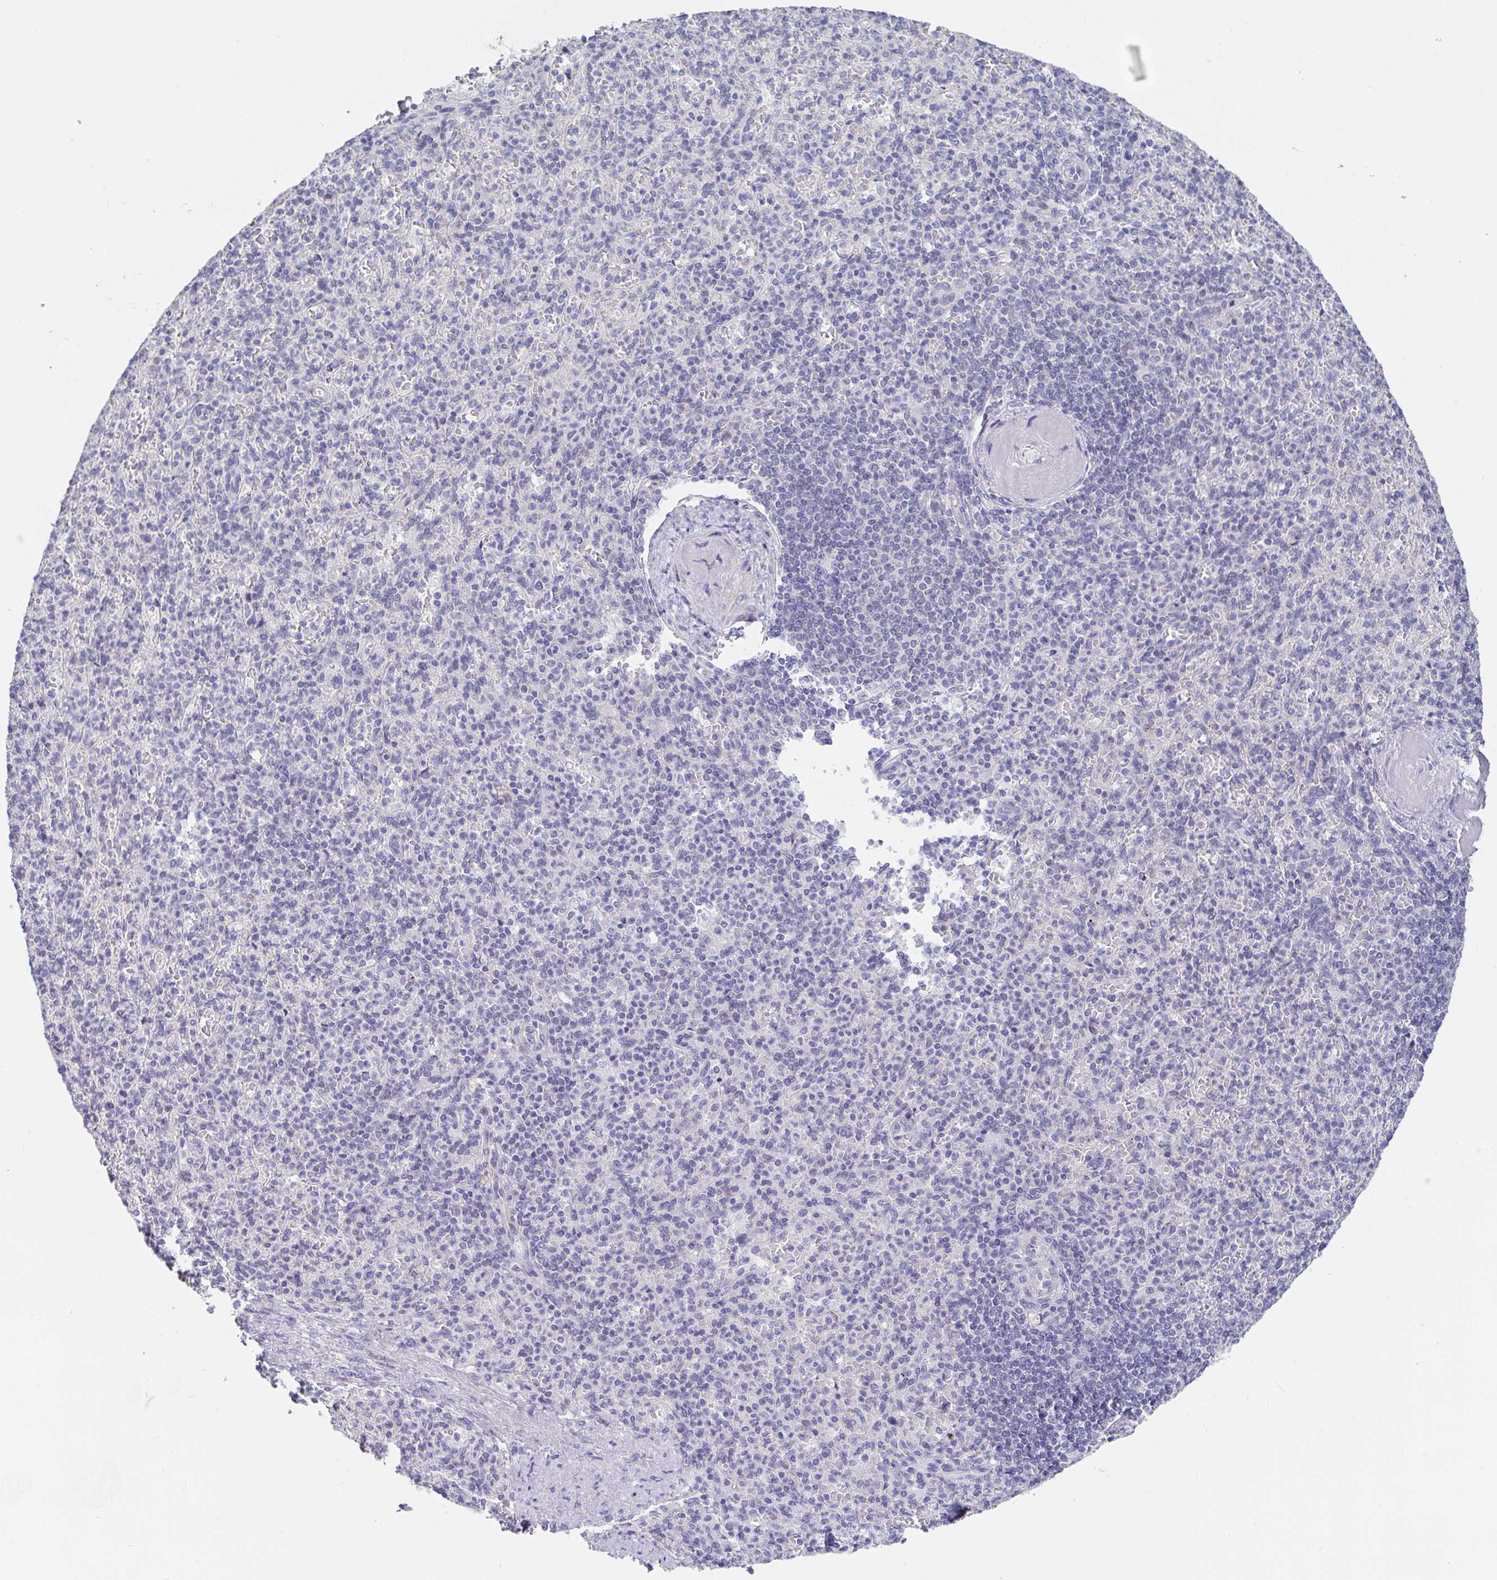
{"staining": {"intensity": "negative", "quantity": "none", "location": "none"}, "tissue": "spleen", "cell_type": "Cells in red pulp", "image_type": "normal", "snomed": [{"axis": "morphology", "description": "Normal tissue, NOS"}, {"axis": "topography", "description": "Spleen"}], "caption": "DAB immunohistochemical staining of unremarkable human spleen reveals no significant staining in cells in red pulp. (DAB immunohistochemistry (IHC), high magnification).", "gene": "FAM156A", "patient": {"sex": "female", "age": 74}}